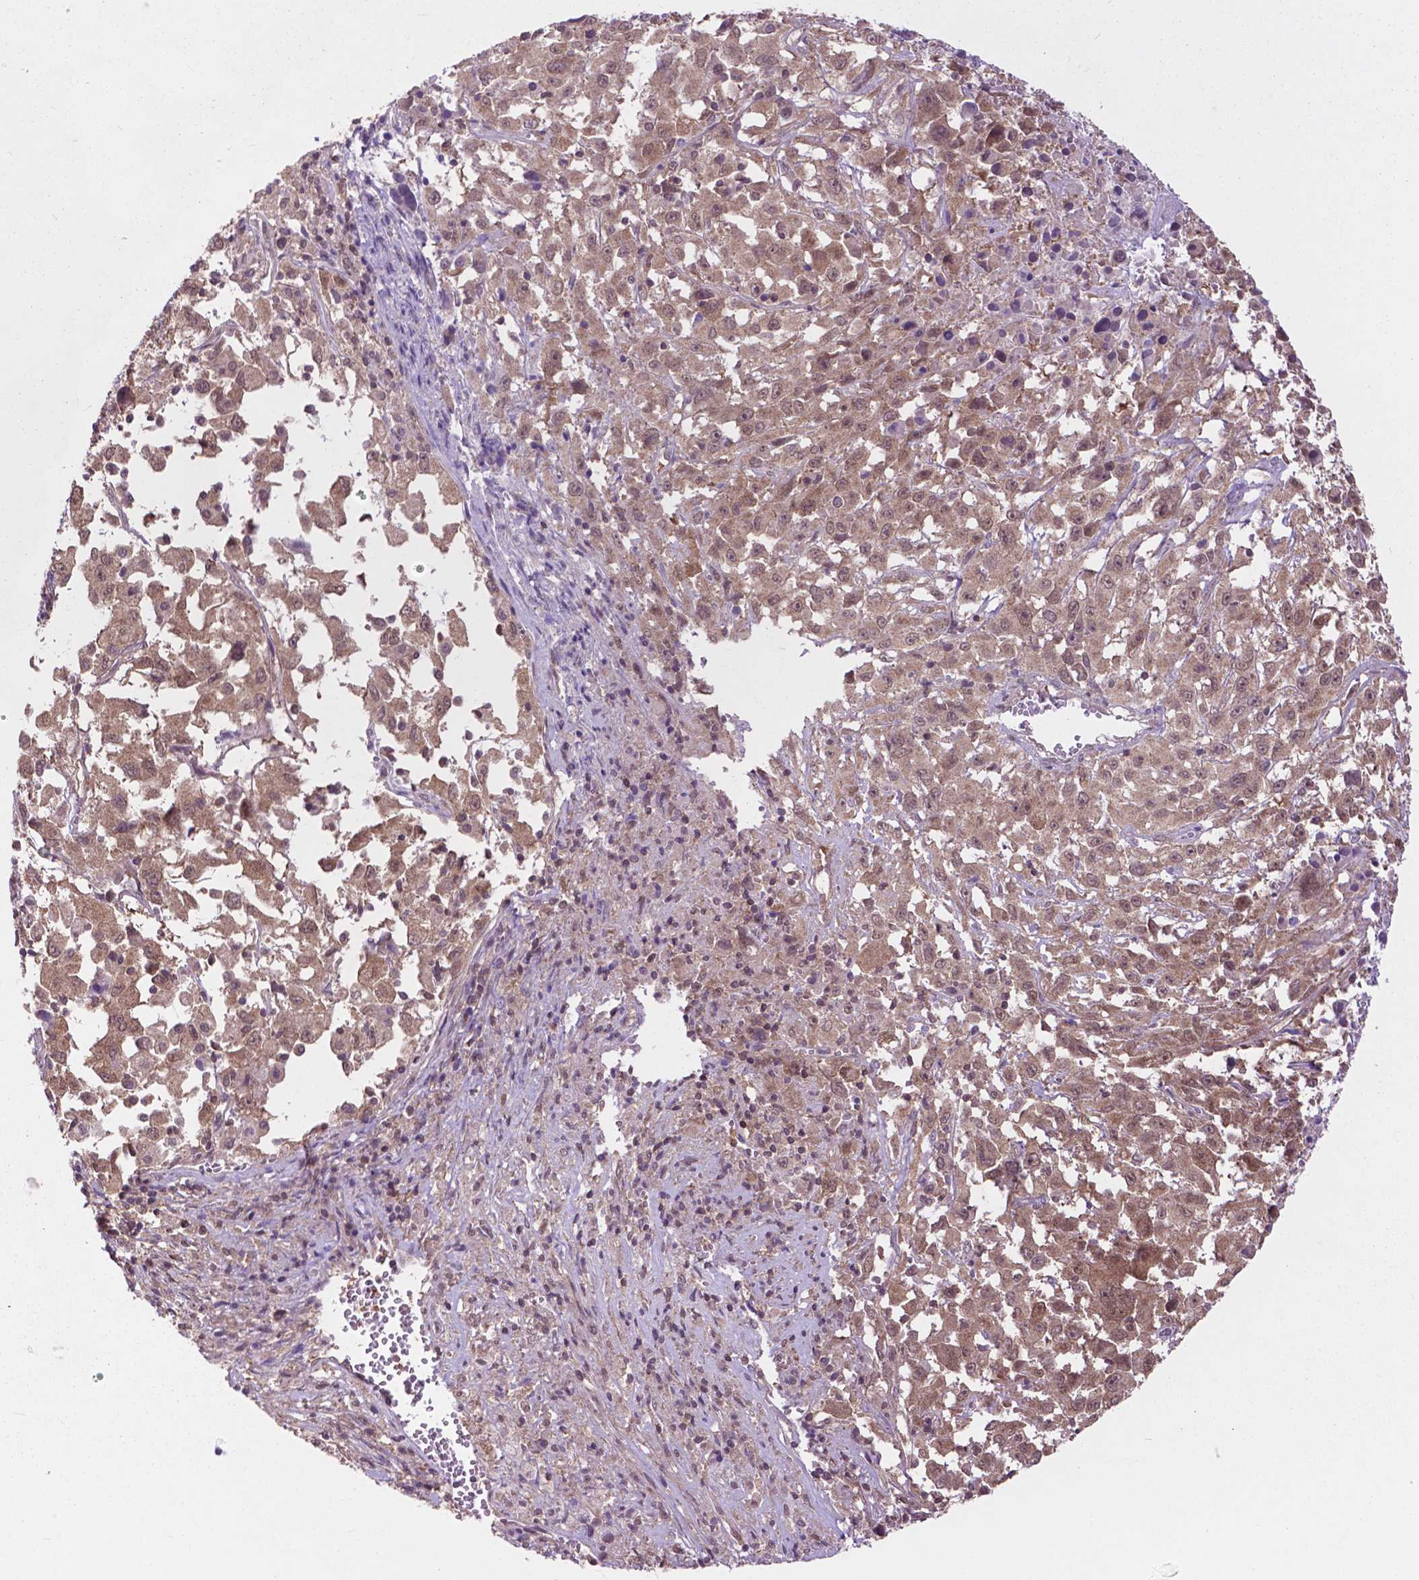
{"staining": {"intensity": "moderate", "quantity": ">75%", "location": "cytoplasmic/membranous,nuclear"}, "tissue": "melanoma", "cell_type": "Tumor cells", "image_type": "cancer", "snomed": [{"axis": "morphology", "description": "Malignant melanoma, Metastatic site"}, {"axis": "topography", "description": "Soft tissue"}], "caption": "IHC of malignant melanoma (metastatic site) reveals medium levels of moderate cytoplasmic/membranous and nuclear expression in about >75% of tumor cells.", "gene": "OTUB1", "patient": {"sex": "male", "age": 50}}